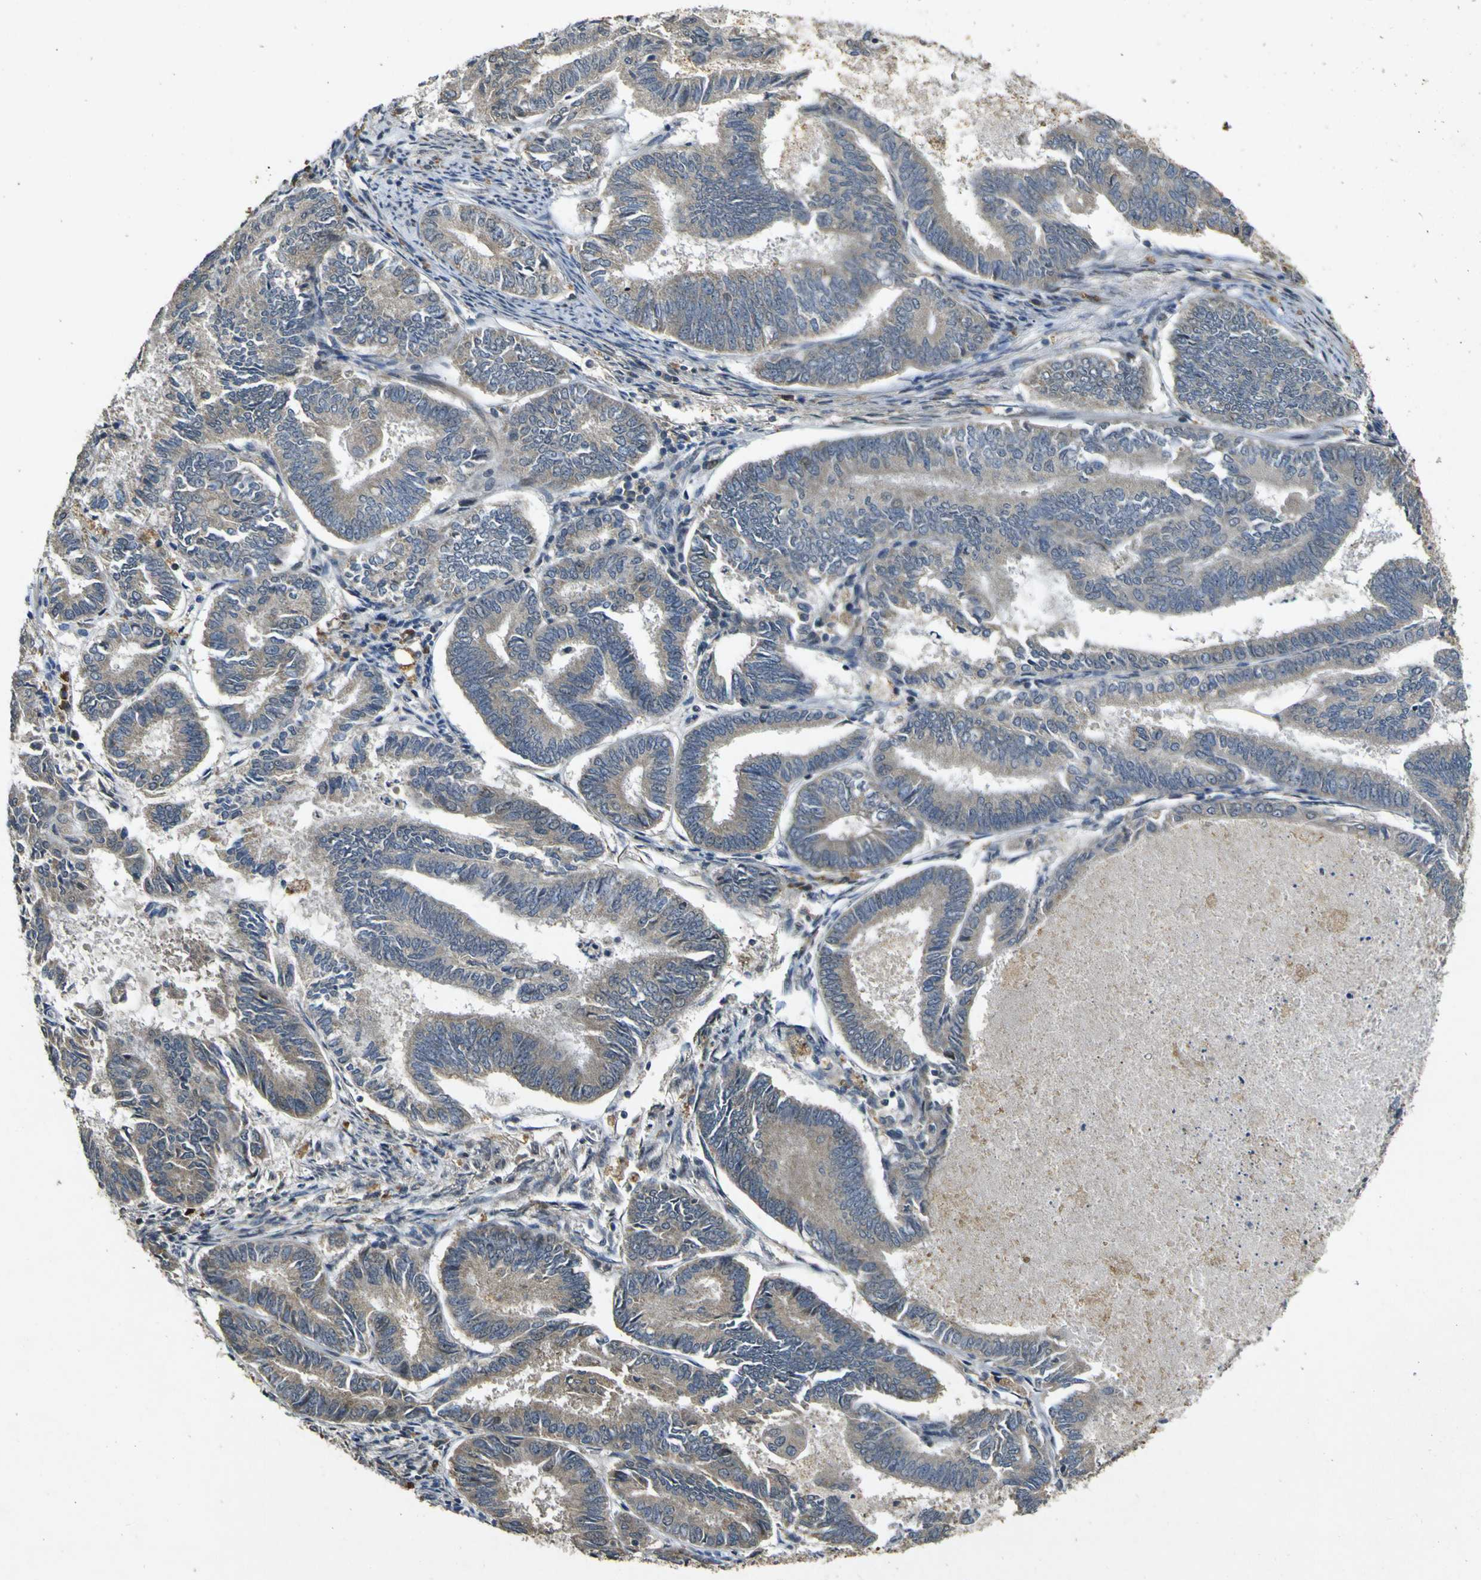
{"staining": {"intensity": "weak", "quantity": ">75%", "location": "cytoplasmic/membranous"}, "tissue": "endometrial cancer", "cell_type": "Tumor cells", "image_type": "cancer", "snomed": [{"axis": "morphology", "description": "Adenocarcinoma, NOS"}, {"axis": "topography", "description": "Endometrium"}], "caption": "Human adenocarcinoma (endometrial) stained for a protein (brown) displays weak cytoplasmic/membranous positive positivity in about >75% of tumor cells.", "gene": "MAGI2", "patient": {"sex": "female", "age": 86}}